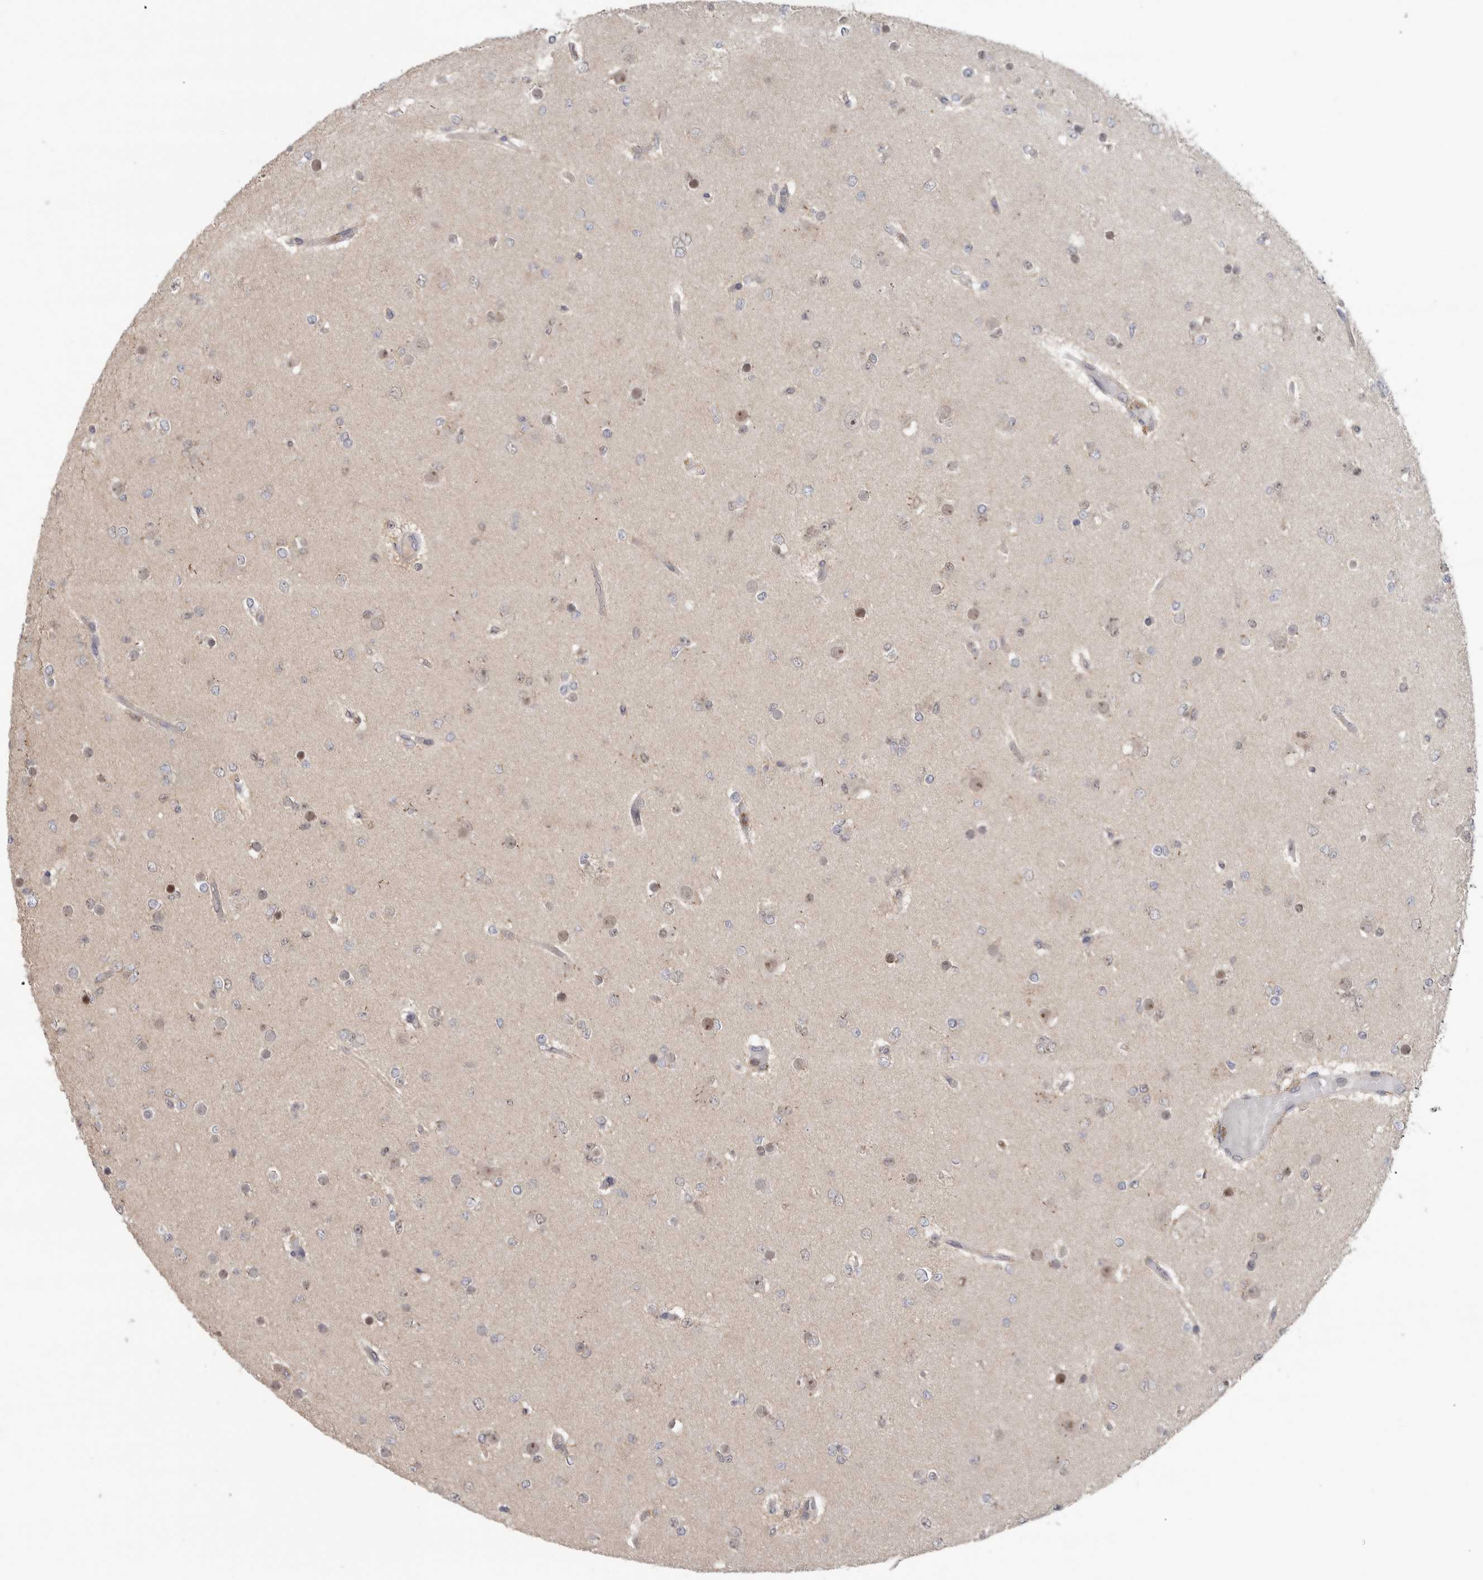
{"staining": {"intensity": "weak", "quantity": "<25%", "location": "nuclear"}, "tissue": "glioma", "cell_type": "Tumor cells", "image_type": "cancer", "snomed": [{"axis": "morphology", "description": "Glioma, malignant, Low grade"}, {"axis": "topography", "description": "Brain"}], "caption": "High magnification brightfield microscopy of glioma stained with DAB (3,3'-diaminobenzidine) (brown) and counterstained with hematoxylin (blue): tumor cells show no significant positivity.", "gene": "KLK5", "patient": {"sex": "female", "age": 22}}